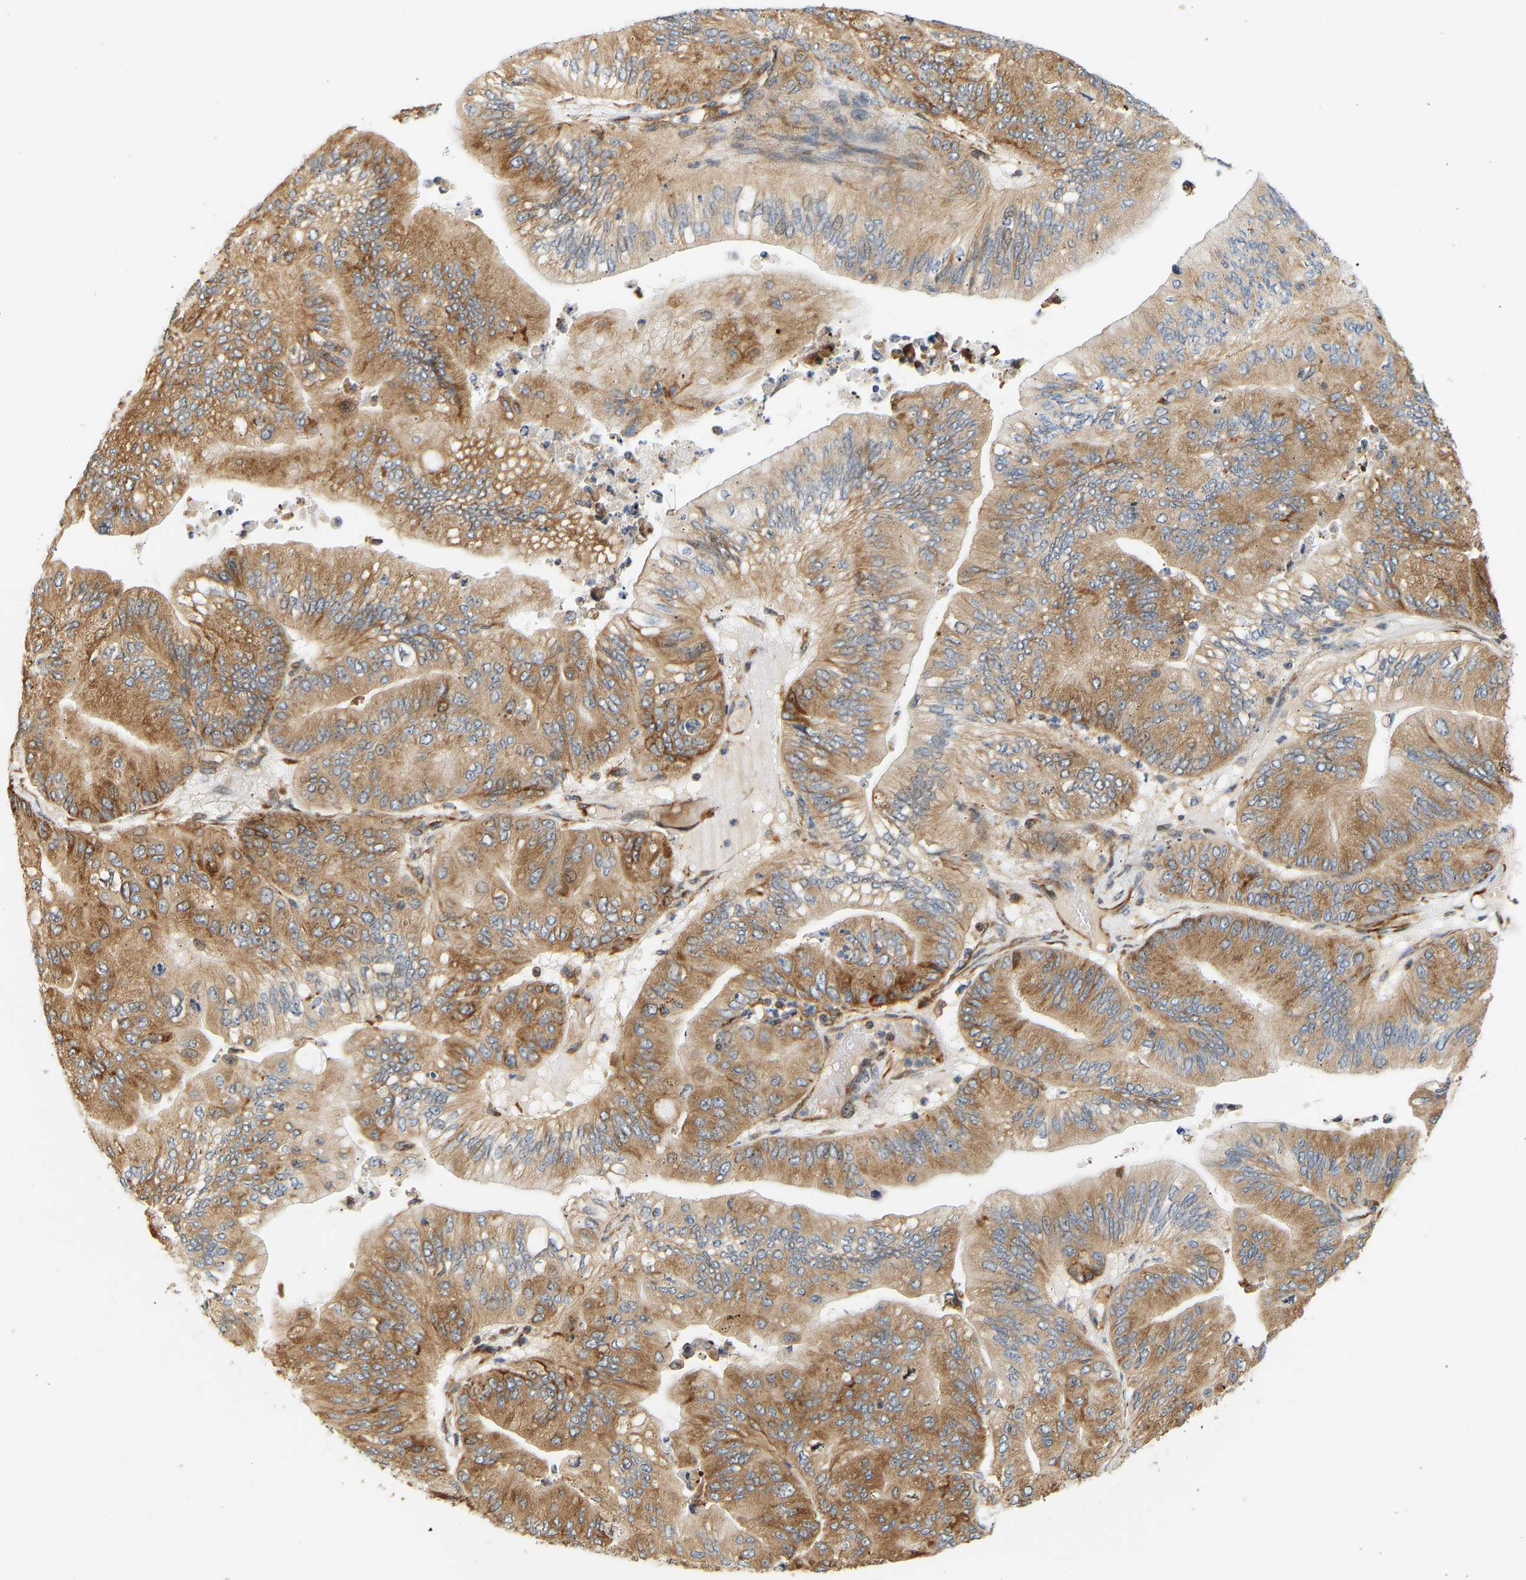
{"staining": {"intensity": "moderate", "quantity": ">75%", "location": "cytoplasmic/membranous"}, "tissue": "ovarian cancer", "cell_type": "Tumor cells", "image_type": "cancer", "snomed": [{"axis": "morphology", "description": "Cystadenocarcinoma, mucinous, NOS"}, {"axis": "topography", "description": "Ovary"}], "caption": "A histopathology image showing moderate cytoplasmic/membranous positivity in about >75% of tumor cells in ovarian cancer, as visualized by brown immunohistochemical staining.", "gene": "RPS14", "patient": {"sex": "female", "age": 61}}